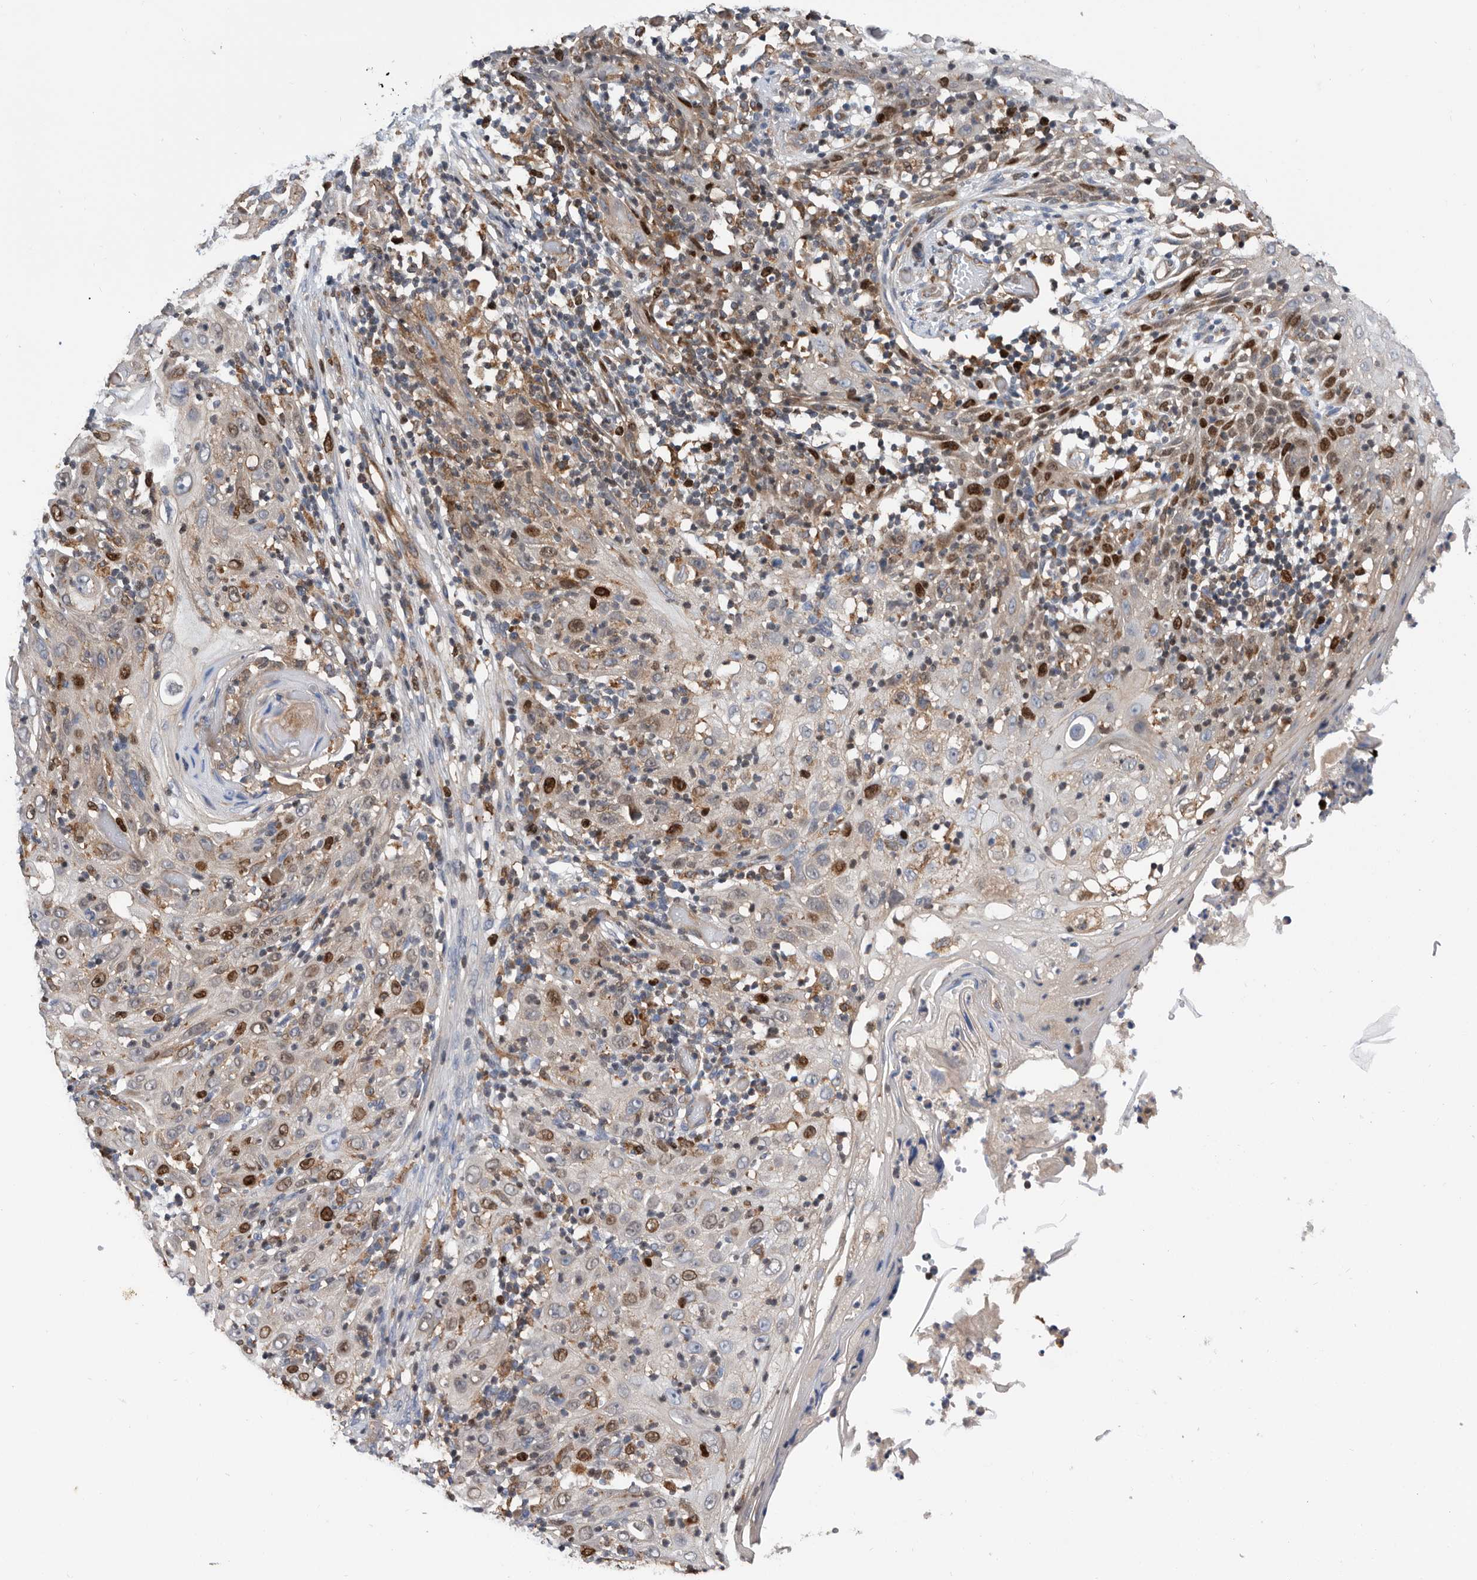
{"staining": {"intensity": "strong", "quantity": "<25%", "location": "nuclear"}, "tissue": "skin cancer", "cell_type": "Tumor cells", "image_type": "cancer", "snomed": [{"axis": "morphology", "description": "Squamous cell carcinoma, NOS"}, {"axis": "topography", "description": "Skin"}], "caption": "Strong nuclear positivity is seen in about <25% of tumor cells in skin cancer (squamous cell carcinoma).", "gene": "ATAD2", "patient": {"sex": "female", "age": 88}}